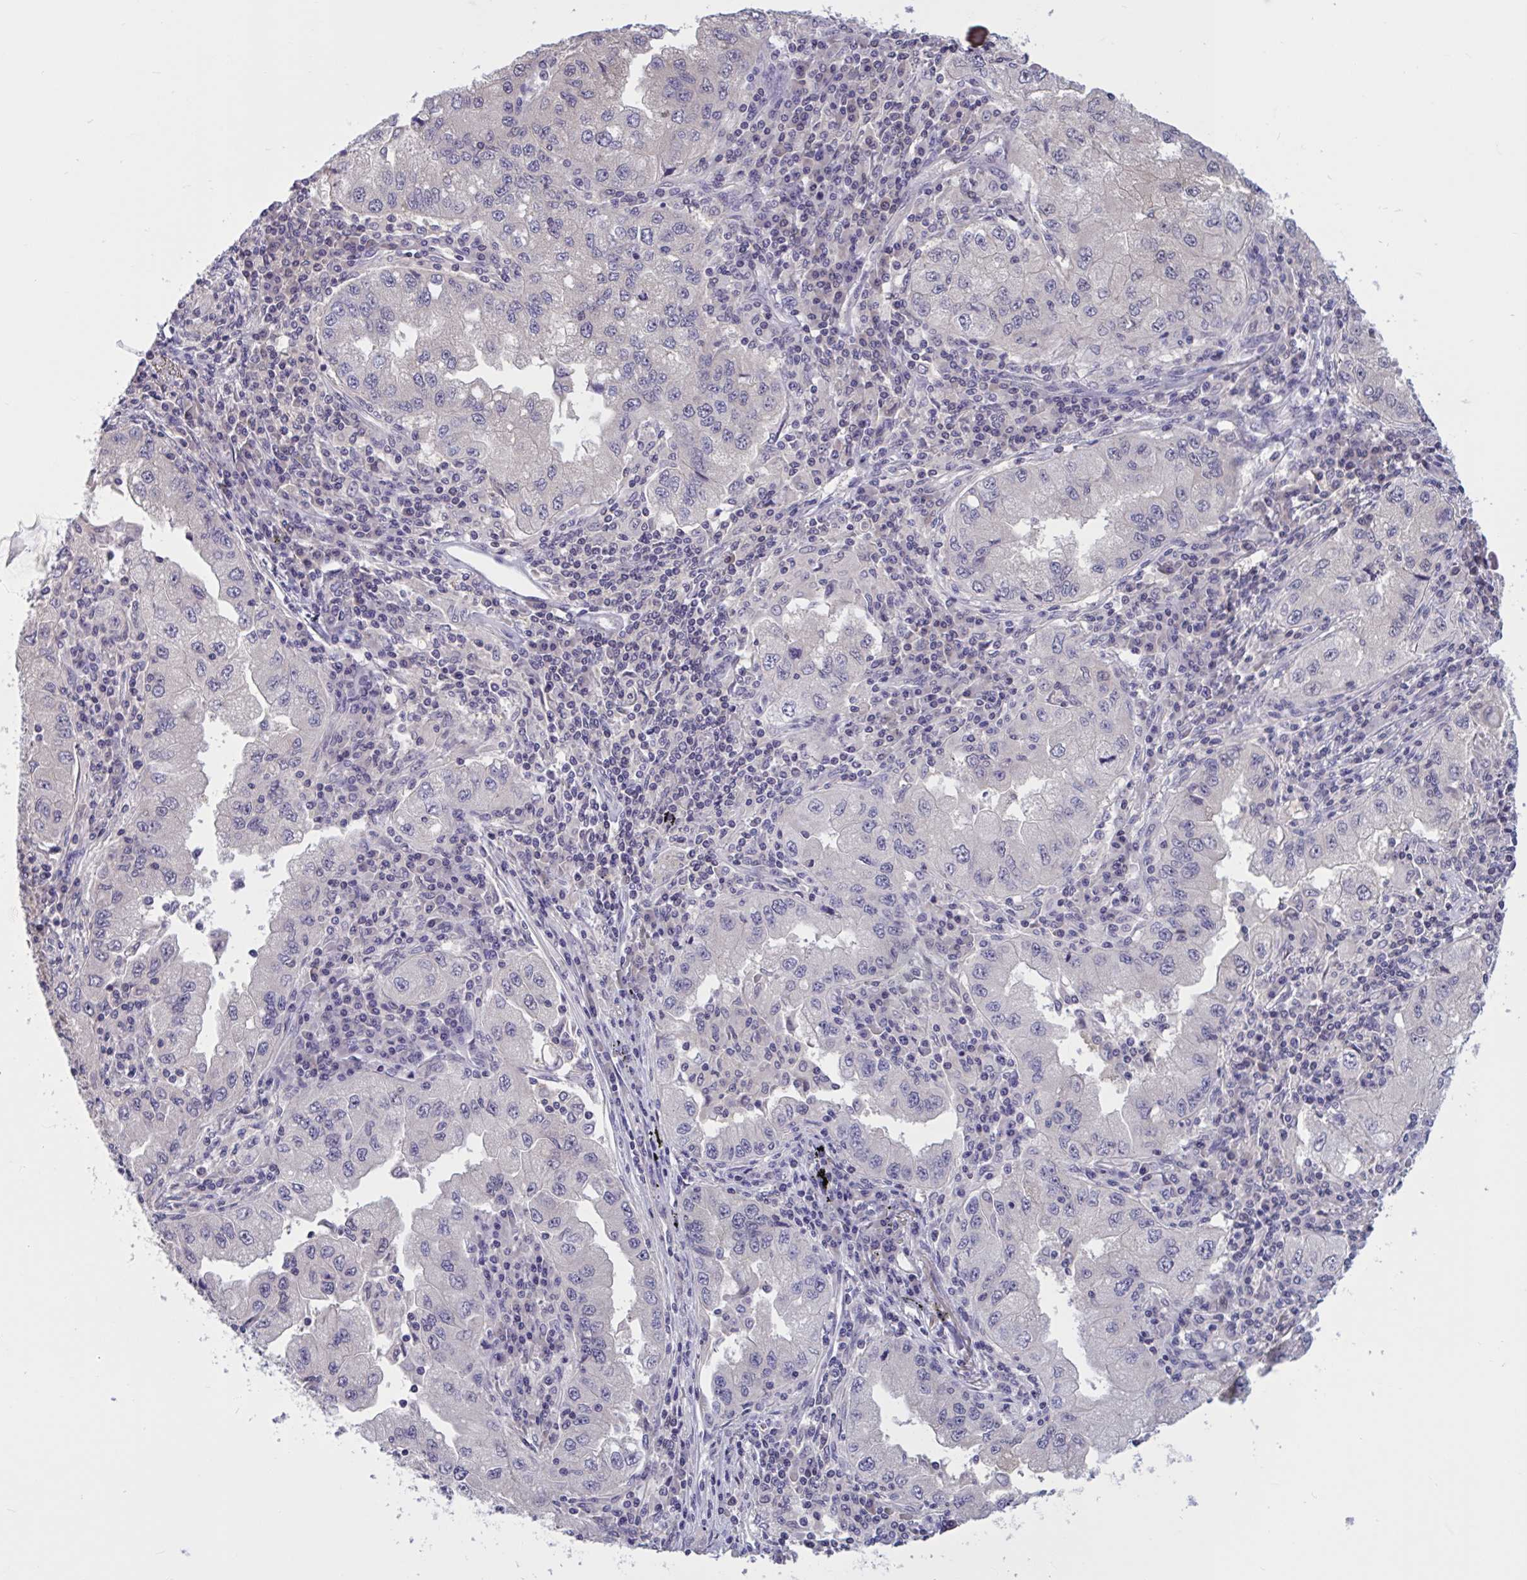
{"staining": {"intensity": "negative", "quantity": "none", "location": "none"}, "tissue": "lung cancer", "cell_type": "Tumor cells", "image_type": "cancer", "snomed": [{"axis": "morphology", "description": "Adenocarcinoma, NOS"}, {"axis": "morphology", "description": "Adenocarcinoma primary or metastatic"}, {"axis": "topography", "description": "Lung"}], "caption": "A high-resolution histopathology image shows immunohistochemistry (IHC) staining of lung adenocarcinoma, which exhibits no significant staining in tumor cells.", "gene": "RBL1", "patient": {"sex": "male", "age": 74}}